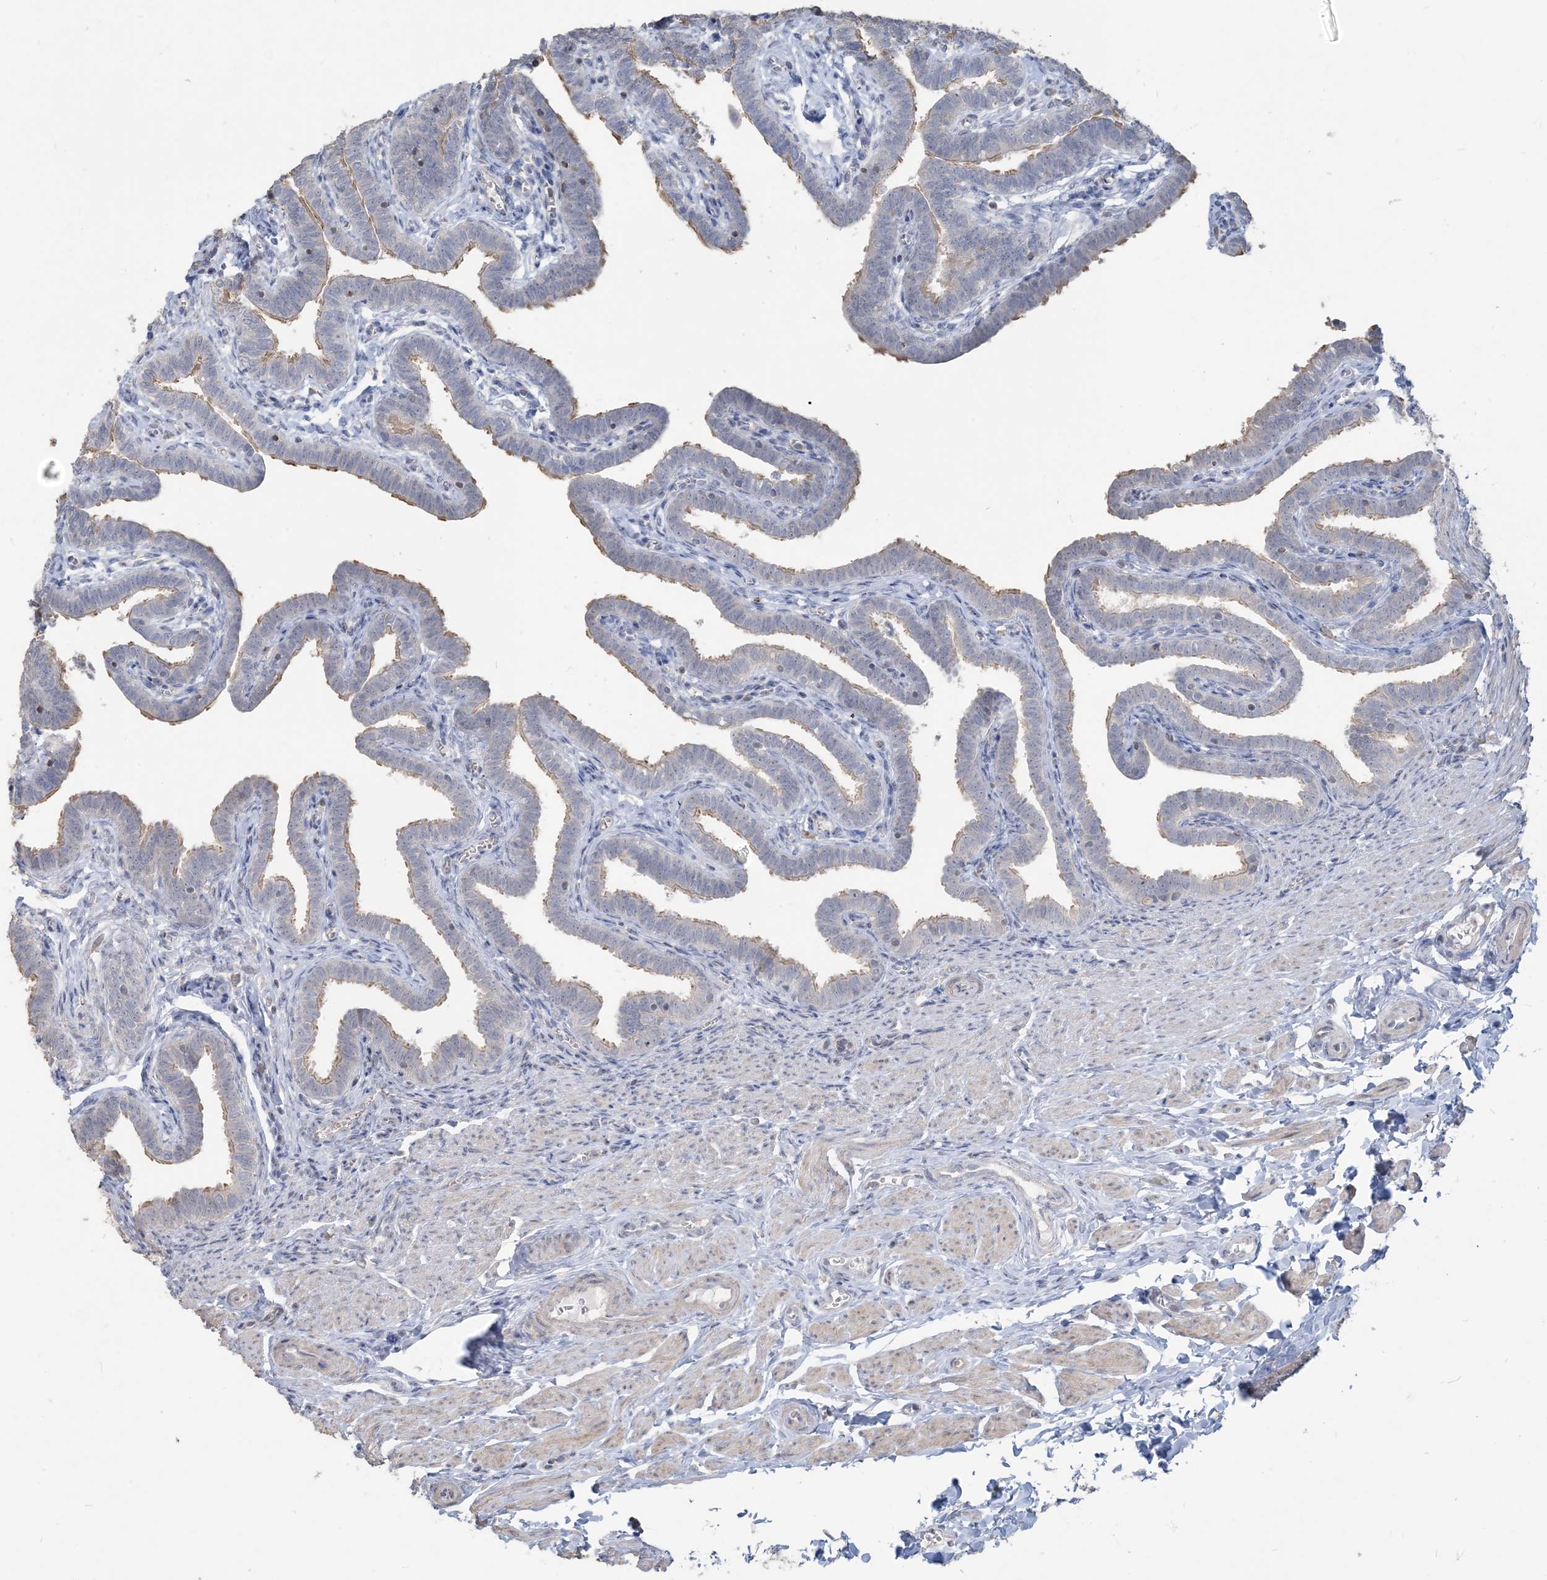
{"staining": {"intensity": "moderate", "quantity": "<25%", "location": "cytoplasmic/membranous"}, "tissue": "fallopian tube", "cell_type": "Glandular cells", "image_type": "normal", "snomed": [{"axis": "morphology", "description": "Normal tissue, NOS"}, {"axis": "topography", "description": "Fallopian tube"}], "caption": "Immunohistochemistry (IHC) (DAB) staining of normal fallopian tube shows moderate cytoplasmic/membranous protein positivity in about <25% of glandular cells. The protein of interest is shown in brown color, while the nuclei are stained blue.", "gene": "NPHS2", "patient": {"sex": "female", "age": 36}}